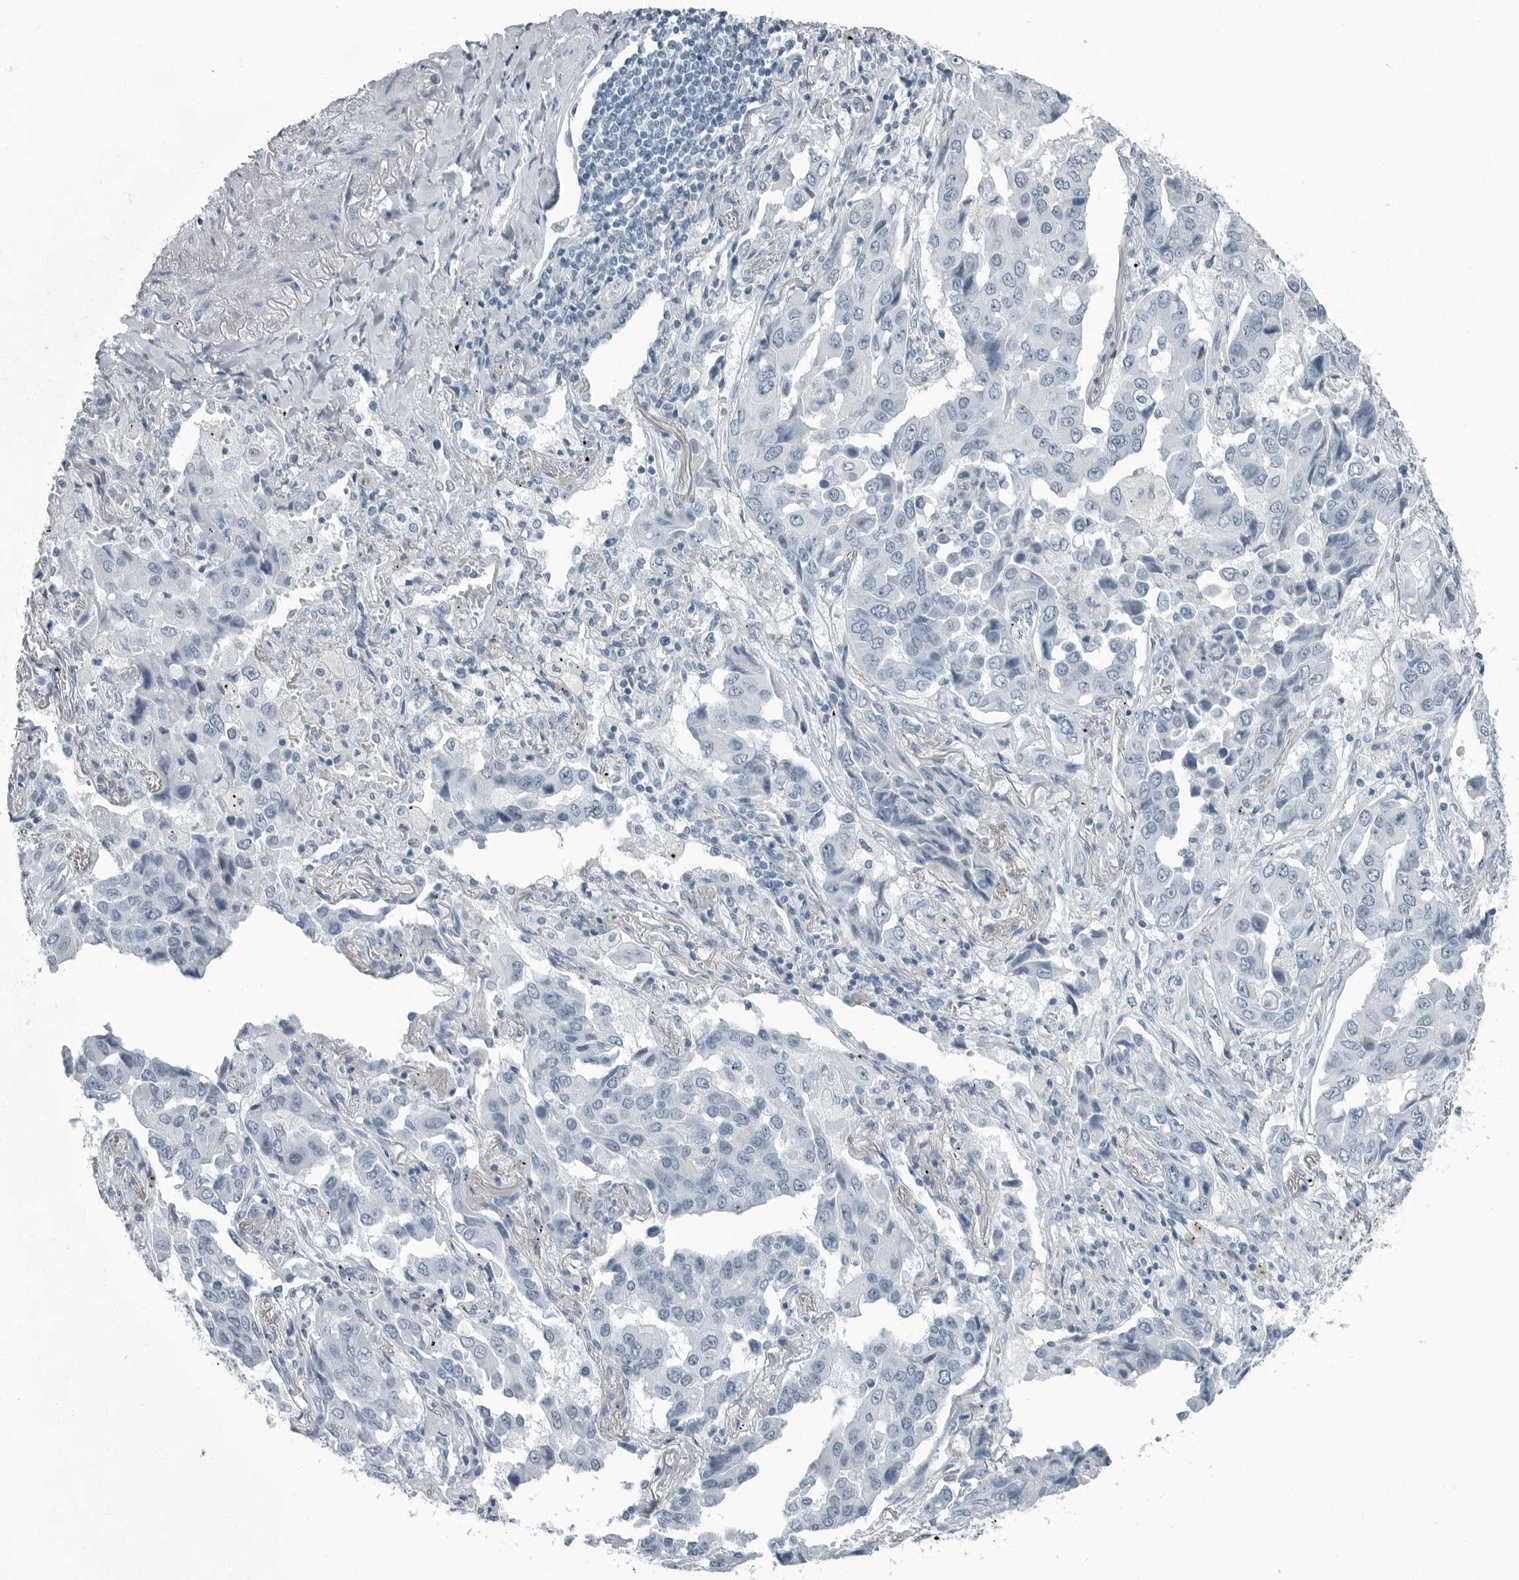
{"staining": {"intensity": "negative", "quantity": "none", "location": "none"}, "tissue": "lung cancer", "cell_type": "Tumor cells", "image_type": "cancer", "snomed": [{"axis": "morphology", "description": "Adenocarcinoma, NOS"}, {"axis": "topography", "description": "Lung"}], "caption": "Image shows no significant protein positivity in tumor cells of lung cancer (adenocarcinoma).", "gene": "FABP6", "patient": {"sex": "female", "age": 65}}